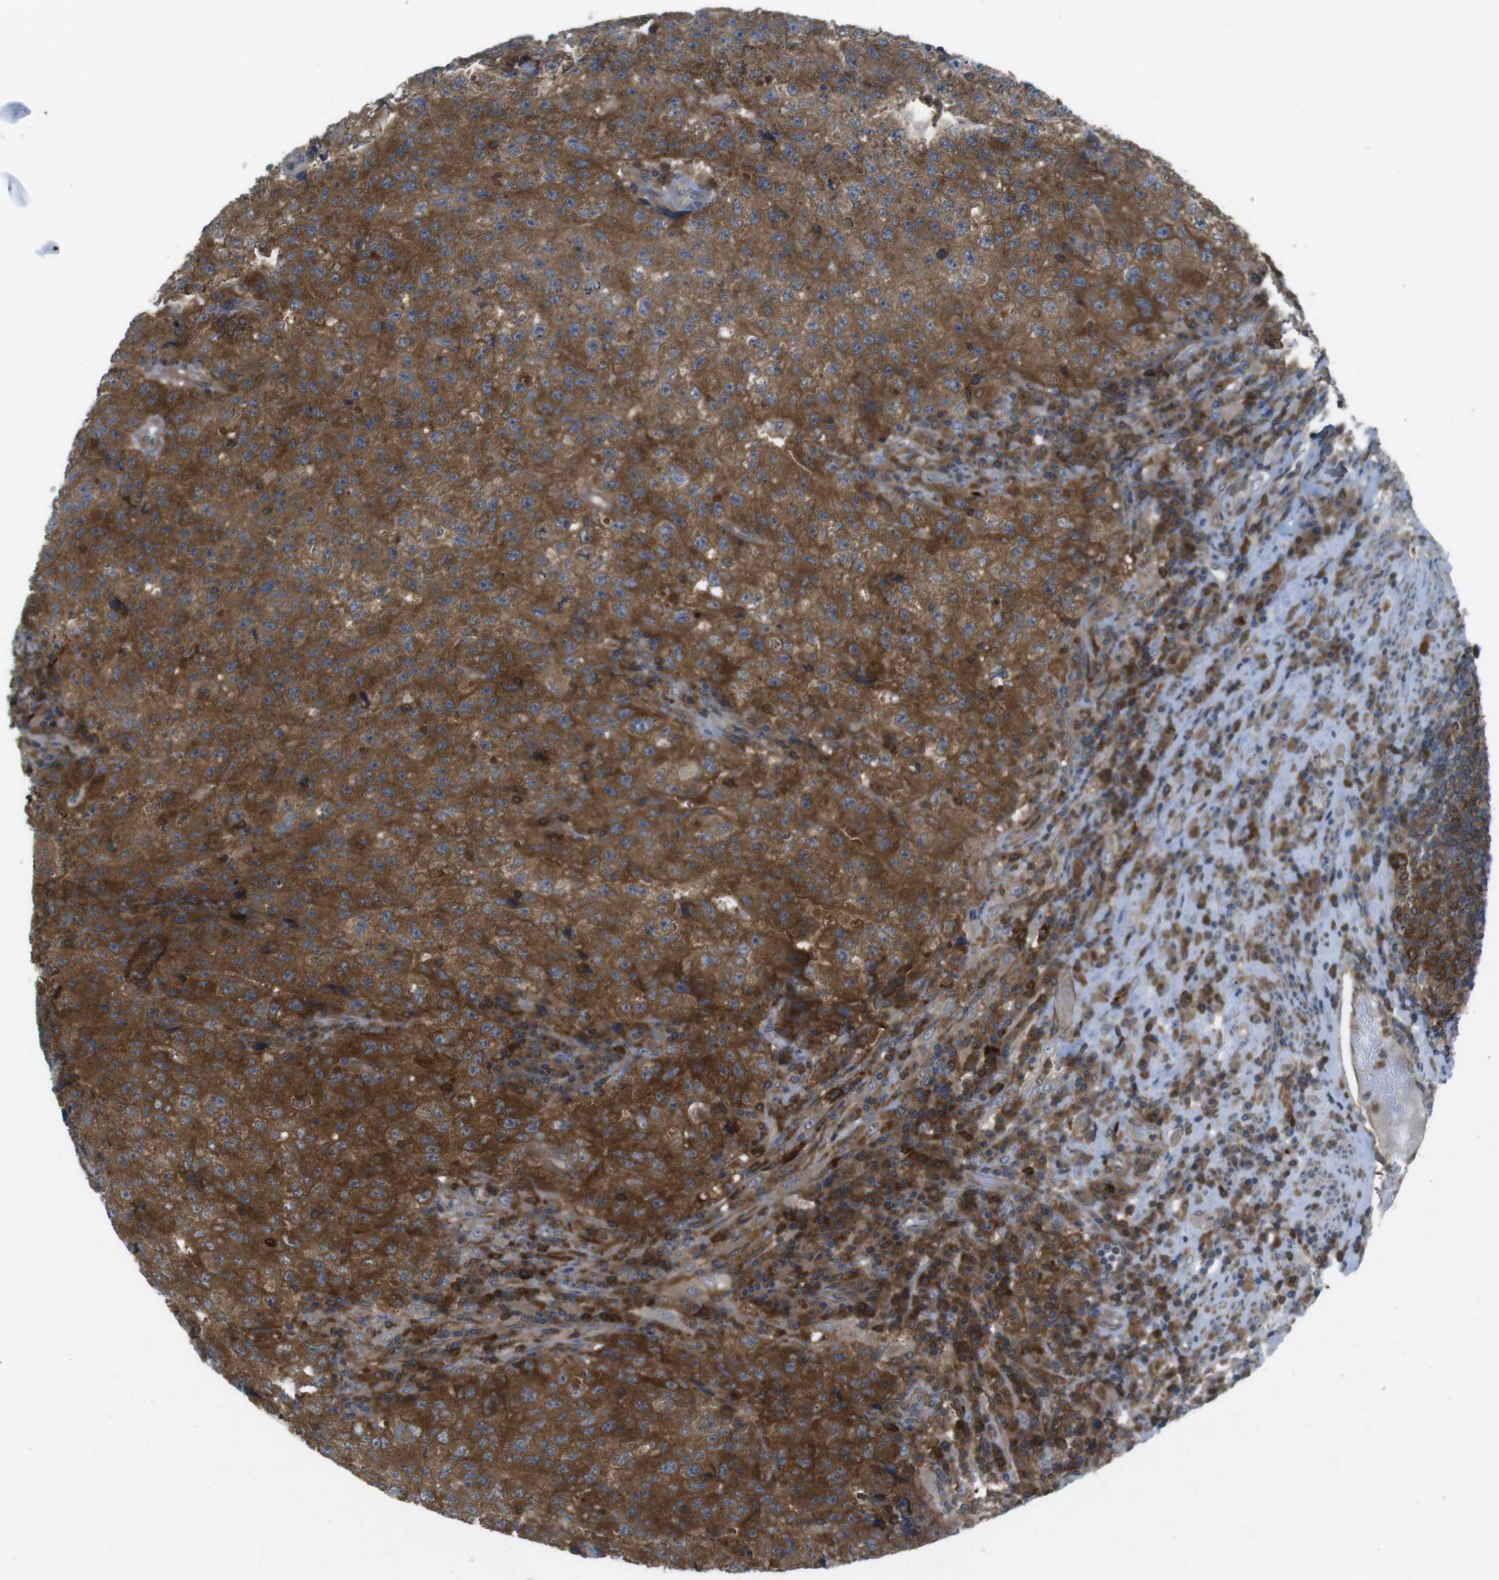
{"staining": {"intensity": "strong", "quantity": ">75%", "location": "cytoplasmic/membranous"}, "tissue": "testis cancer", "cell_type": "Tumor cells", "image_type": "cancer", "snomed": [{"axis": "morphology", "description": "Necrosis, NOS"}, {"axis": "morphology", "description": "Carcinoma, Embryonal, NOS"}, {"axis": "topography", "description": "Testis"}], "caption": "Human testis cancer (embryonal carcinoma) stained with a brown dye reveals strong cytoplasmic/membranous positive expression in about >75% of tumor cells.", "gene": "MTHFD1", "patient": {"sex": "male", "age": 19}}